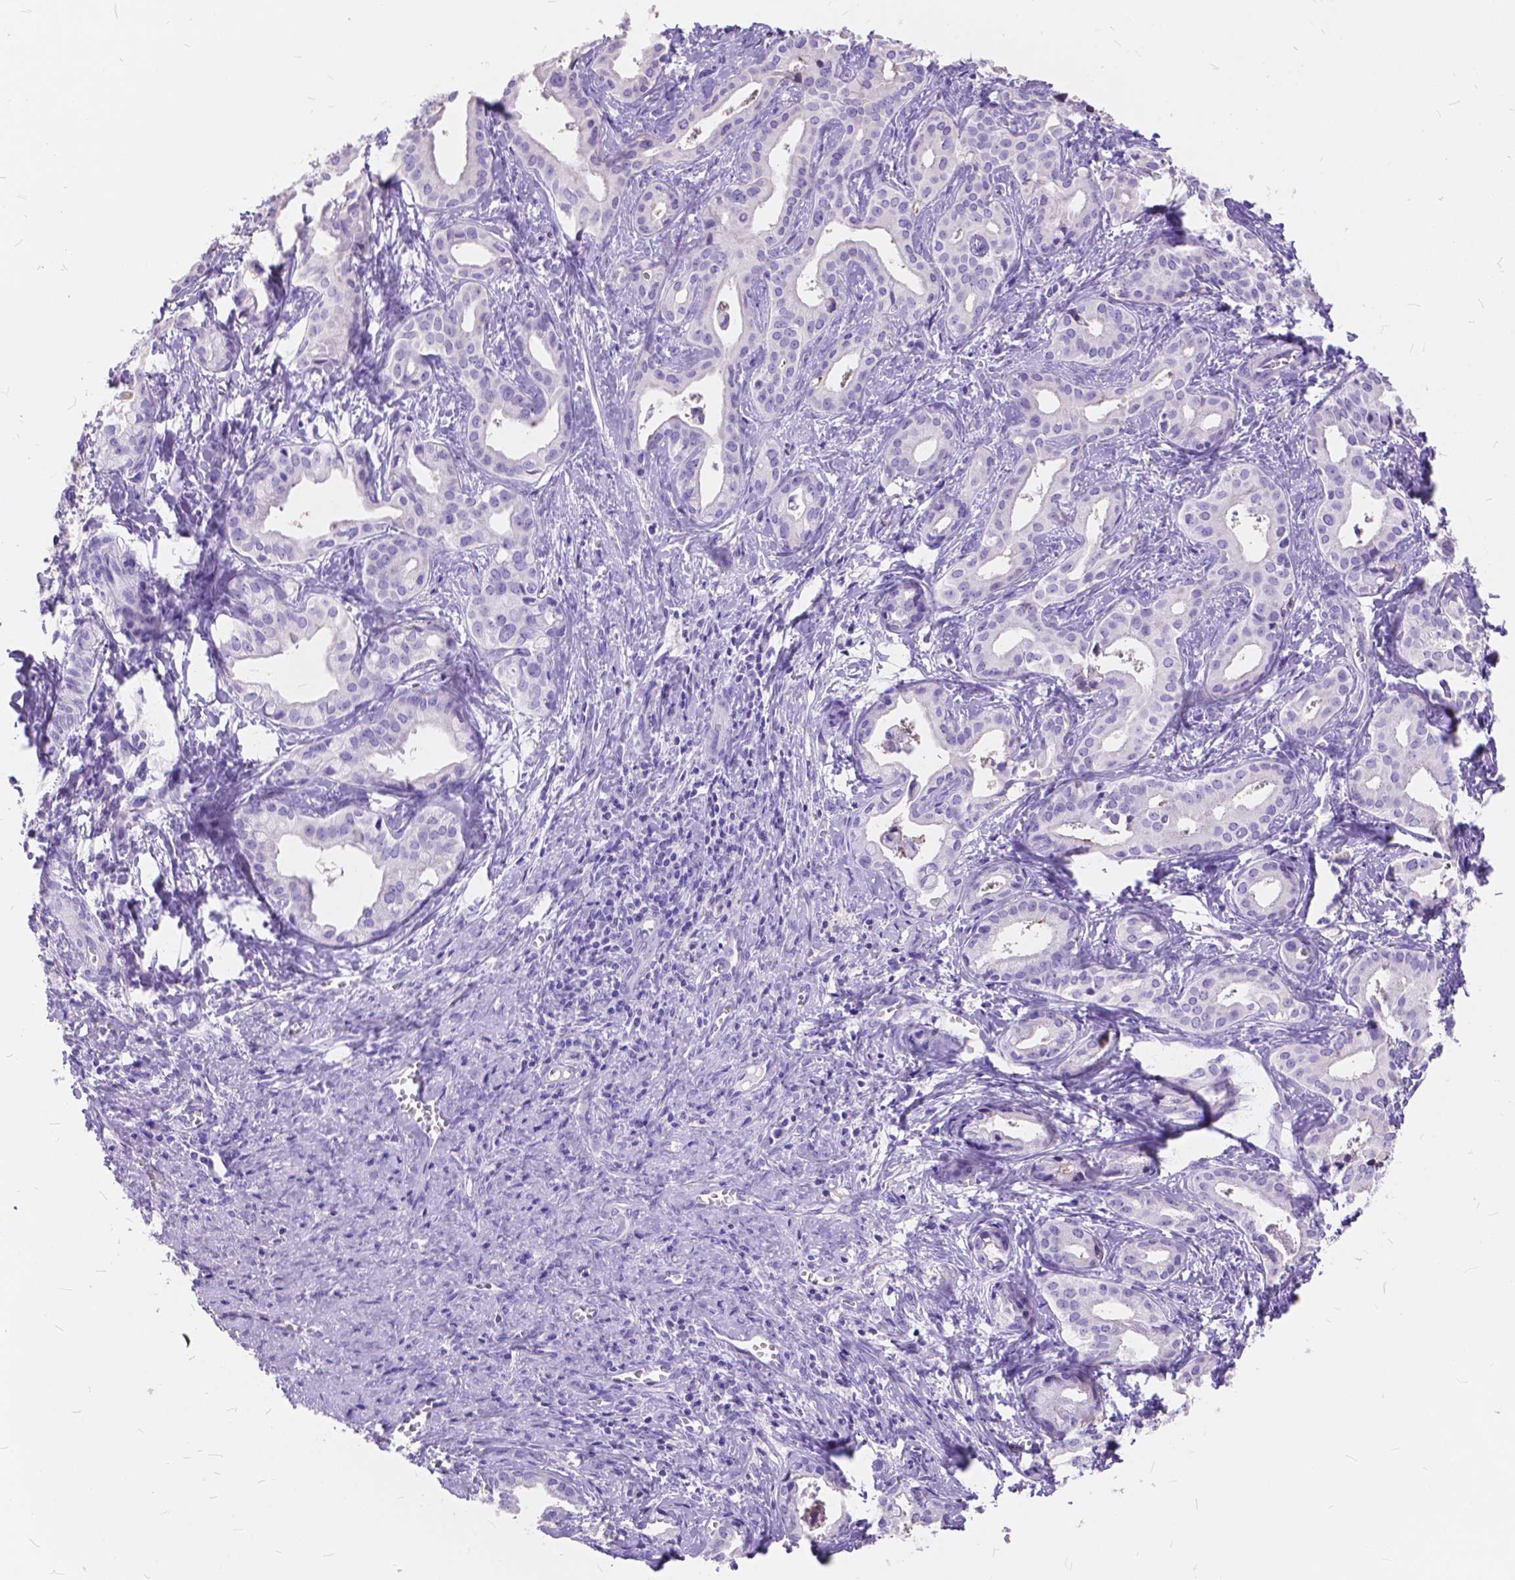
{"staining": {"intensity": "negative", "quantity": "none", "location": "none"}, "tissue": "liver cancer", "cell_type": "Tumor cells", "image_type": "cancer", "snomed": [{"axis": "morphology", "description": "Cholangiocarcinoma"}, {"axis": "topography", "description": "Liver"}], "caption": "Micrograph shows no protein expression in tumor cells of liver cancer tissue.", "gene": "FOXL2", "patient": {"sex": "female", "age": 65}}